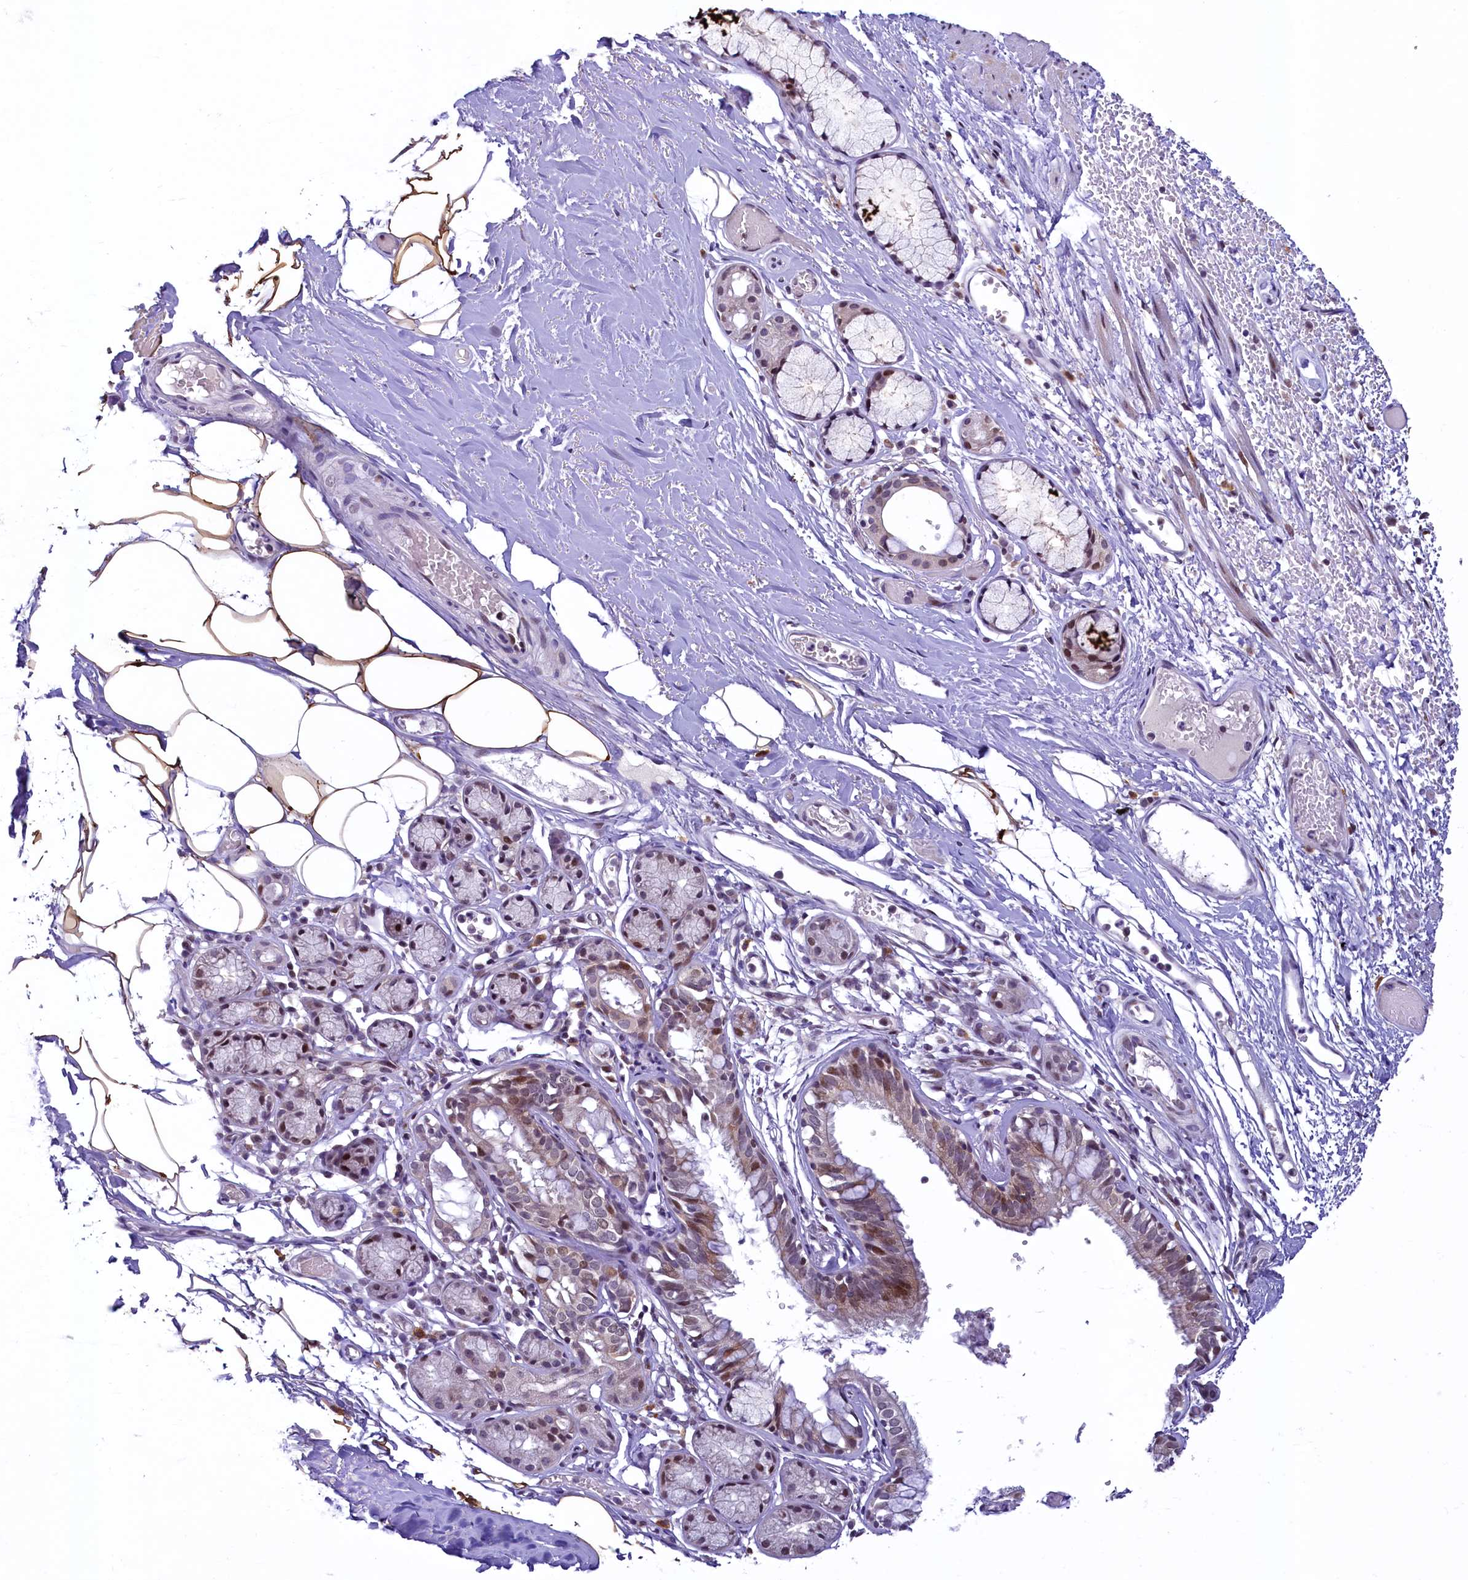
{"staining": {"intensity": "moderate", "quantity": "25%-75%", "location": "cytoplasmic/membranous,nuclear"}, "tissue": "bronchus", "cell_type": "Respiratory epithelial cells", "image_type": "normal", "snomed": [{"axis": "morphology", "description": "Normal tissue, NOS"}, {"axis": "topography", "description": "Bronchus"}, {"axis": "topography", "description": "Lung"}], "caption": "Human bronchus stained with a brown dye exhibits moderate cytoplasmic/membranous,nuclear positive expression in approximately 25%-75% of respiratory epithelial cells.", "gene": "ANKS3", "patient": {"sex": "male", "age": 56}}